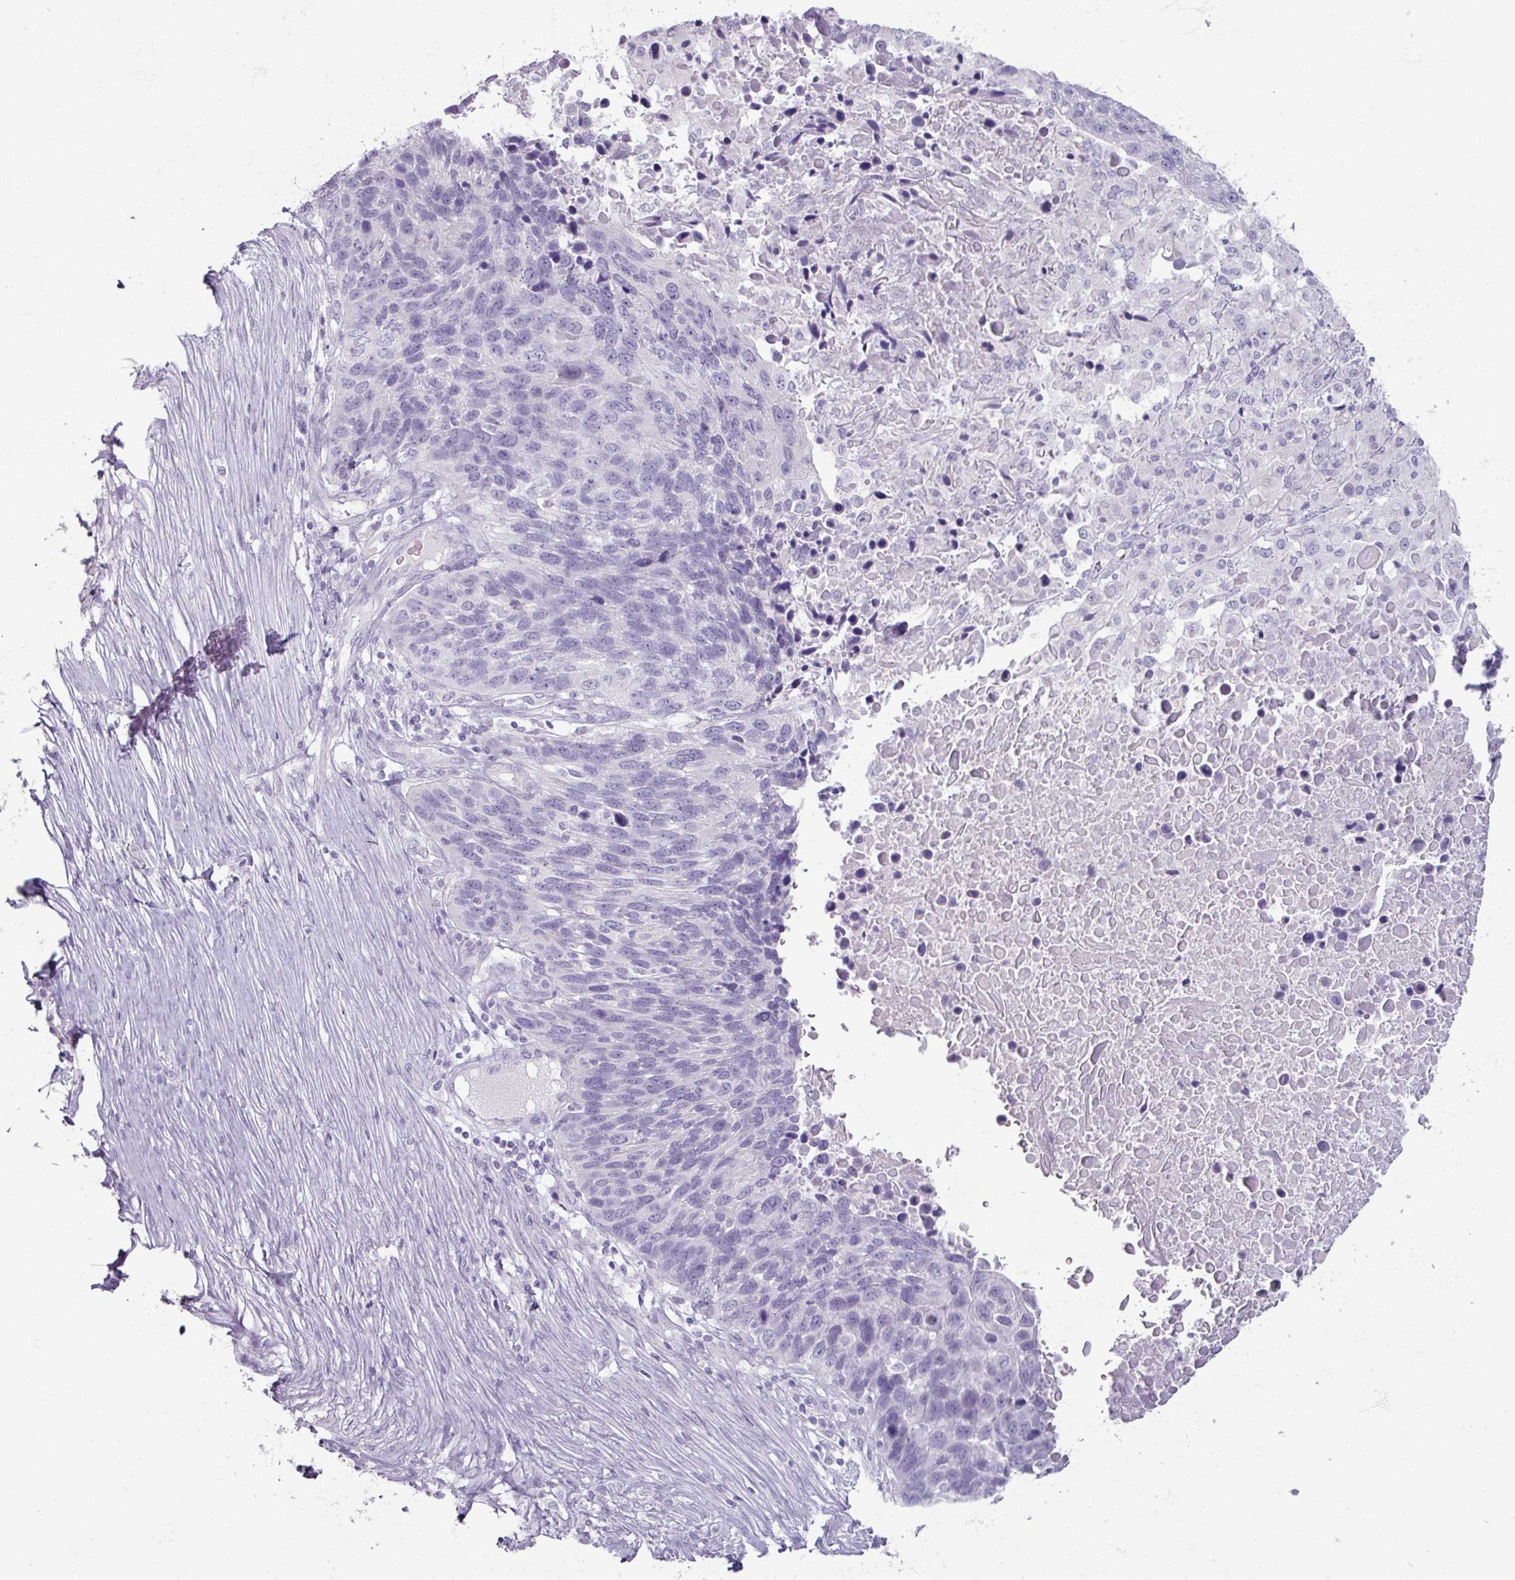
{"staining": {"intensity": "negative", "quantity": "none", "location": "none"}, "tissue": "lung cancer", "cell_type": "Tumor cells", "image_type": "cancer", "snomed": [{"axis": "morphology", "description": "Normal tissue, NOS"}, {"axis": "morphology", "description": "Squamous cell carcinoma, NOS"}, {"axis": "topography", "description": "Lymph node"}, {"axis": "topography", "description": "Lung"}], "caption": "Protein analysis of squamous cell carcinoma (lung) shows no significant positivity in tumor cells.", "gene": "TG", "patient": {"sex": "male", "age": 66}}